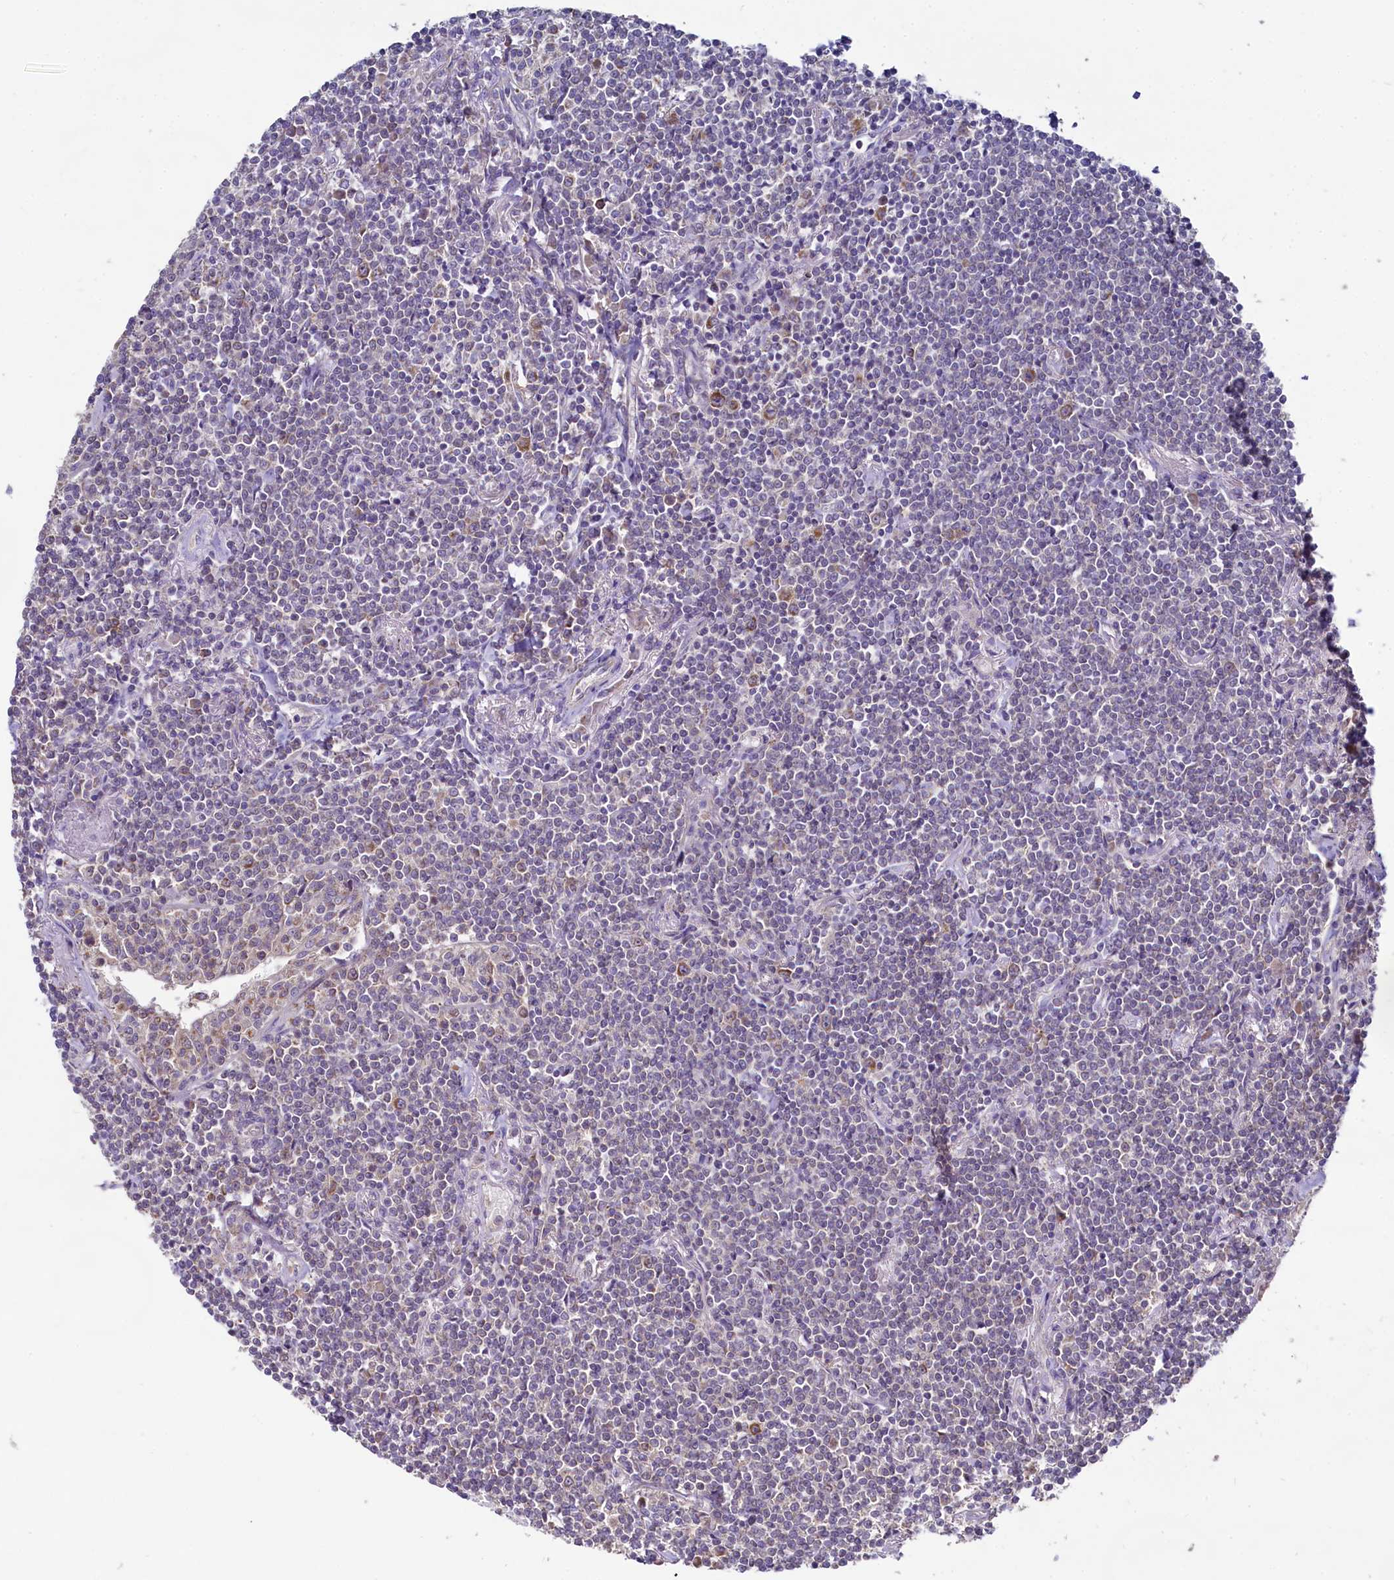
{"staining": {"intensity": "negative", "quantity": "none", "location": "none"}, "tissue": "lymphoma", "cell_type": "Tumor cells", "image_type": "cancer", "snomed": [{"axis": "morphology", "description": "Malignant lymphoma, non-Hodgkin's type, Low grade"}, {"axis": "topography", "description": "Lung"}], "caption": "DAB (3,3'-diaminobenzidine) immunohistochemical staining of lymphoma exhibits no significant staining in tumor cells. (DAB (3,3'-diaminobenzidine) immunohistochemistry (IHC), high magnification).", "gene": "MRPL57", "patient": {"sex": "female", "age": 71}}